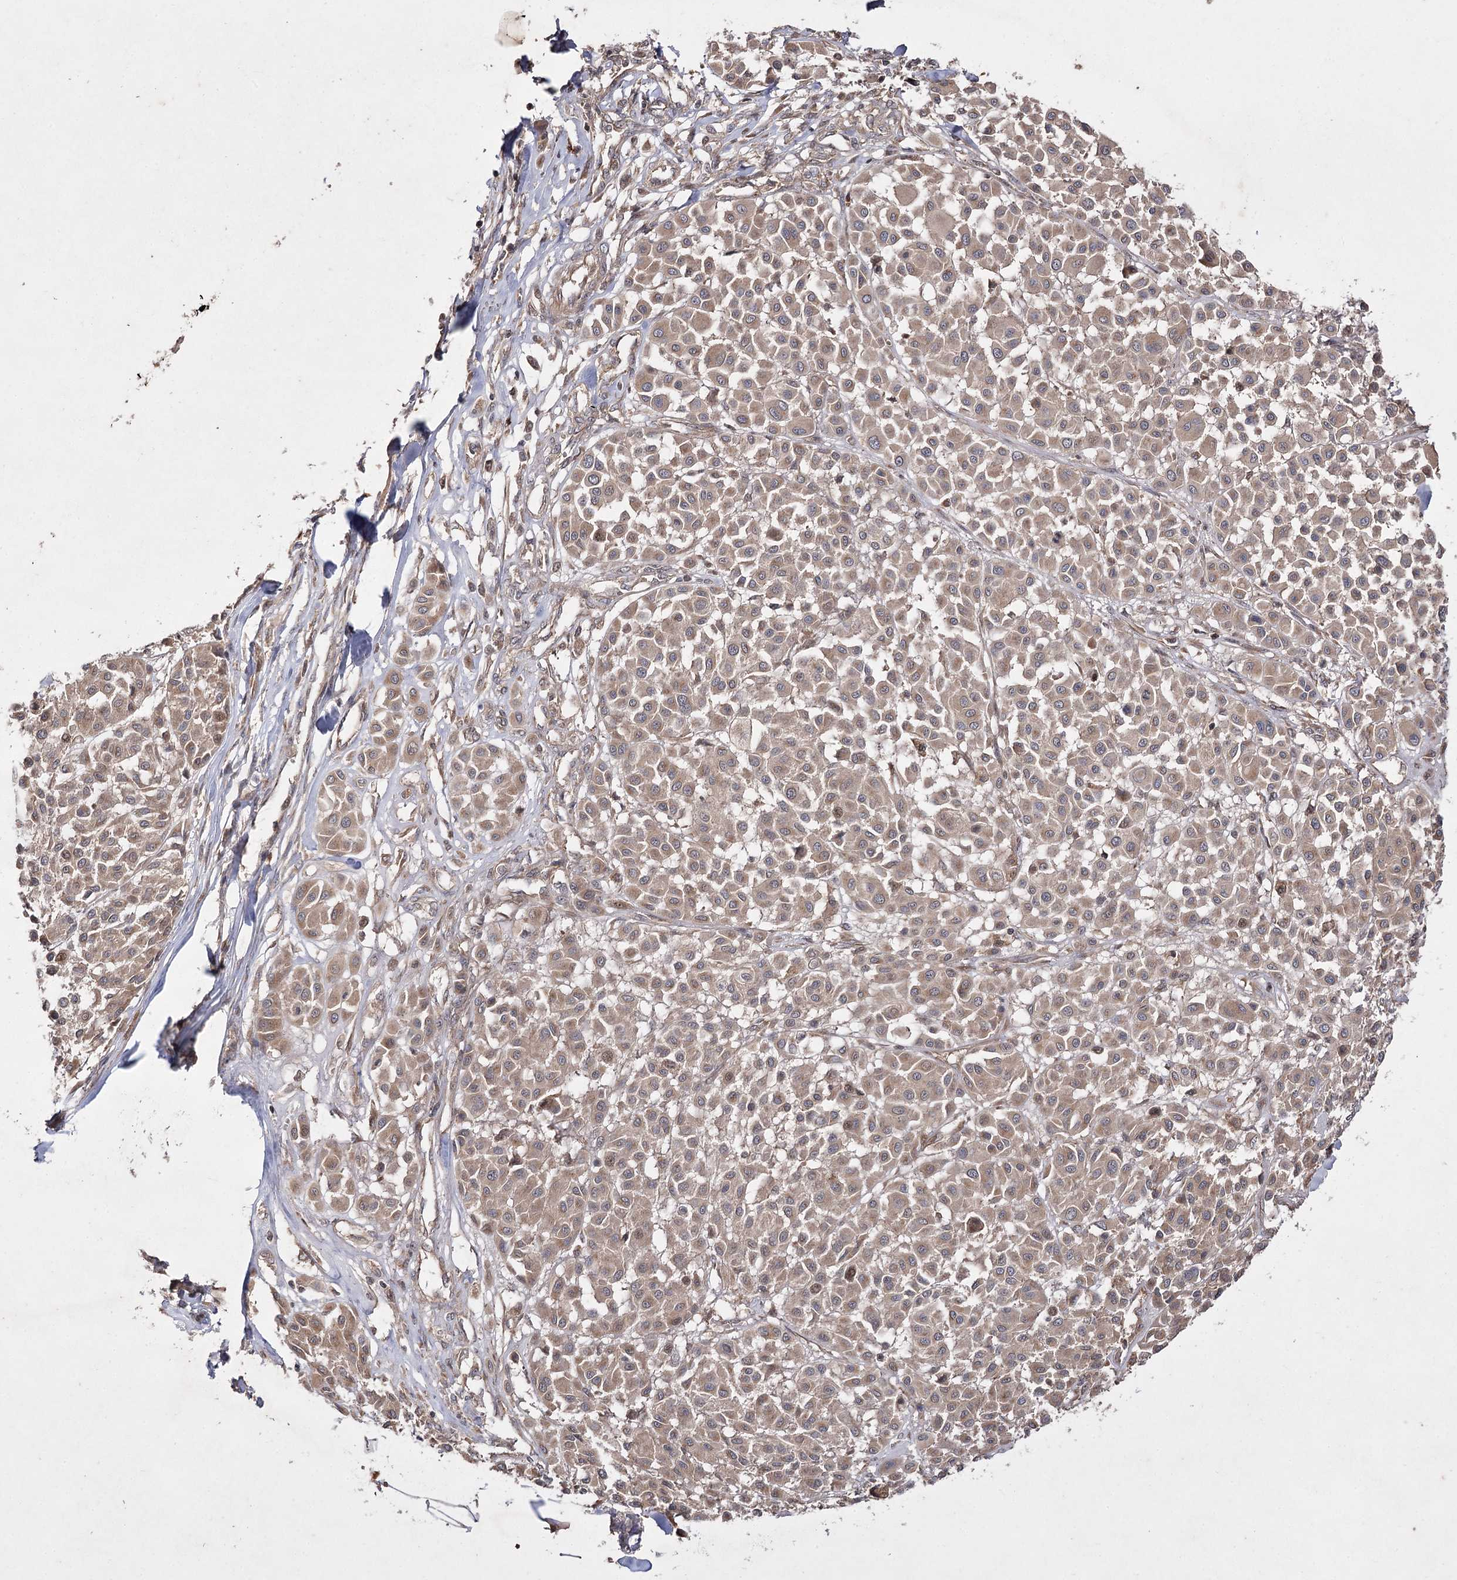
{"staining": {"intensity": "moderate", "quantity": ">75%", "location": "cytoplasmic/membranous"}, "tissue": "melanoma", "cell_type": "Tumor cells", "image_type": "cancer", "snomed": [{"axis": "morphology", "description": "Malignant melanoma, Metastatic site"}, {"axis": "topography", "description": "Soft tissue"}], "caption": "Brown immunohistochemical staining in melanoma shows moderate cytoplasmic/membranous expression in about >75% of tumor cells.", "gene": "FANCL", "patient": {"sex": "male", "age": 41}}